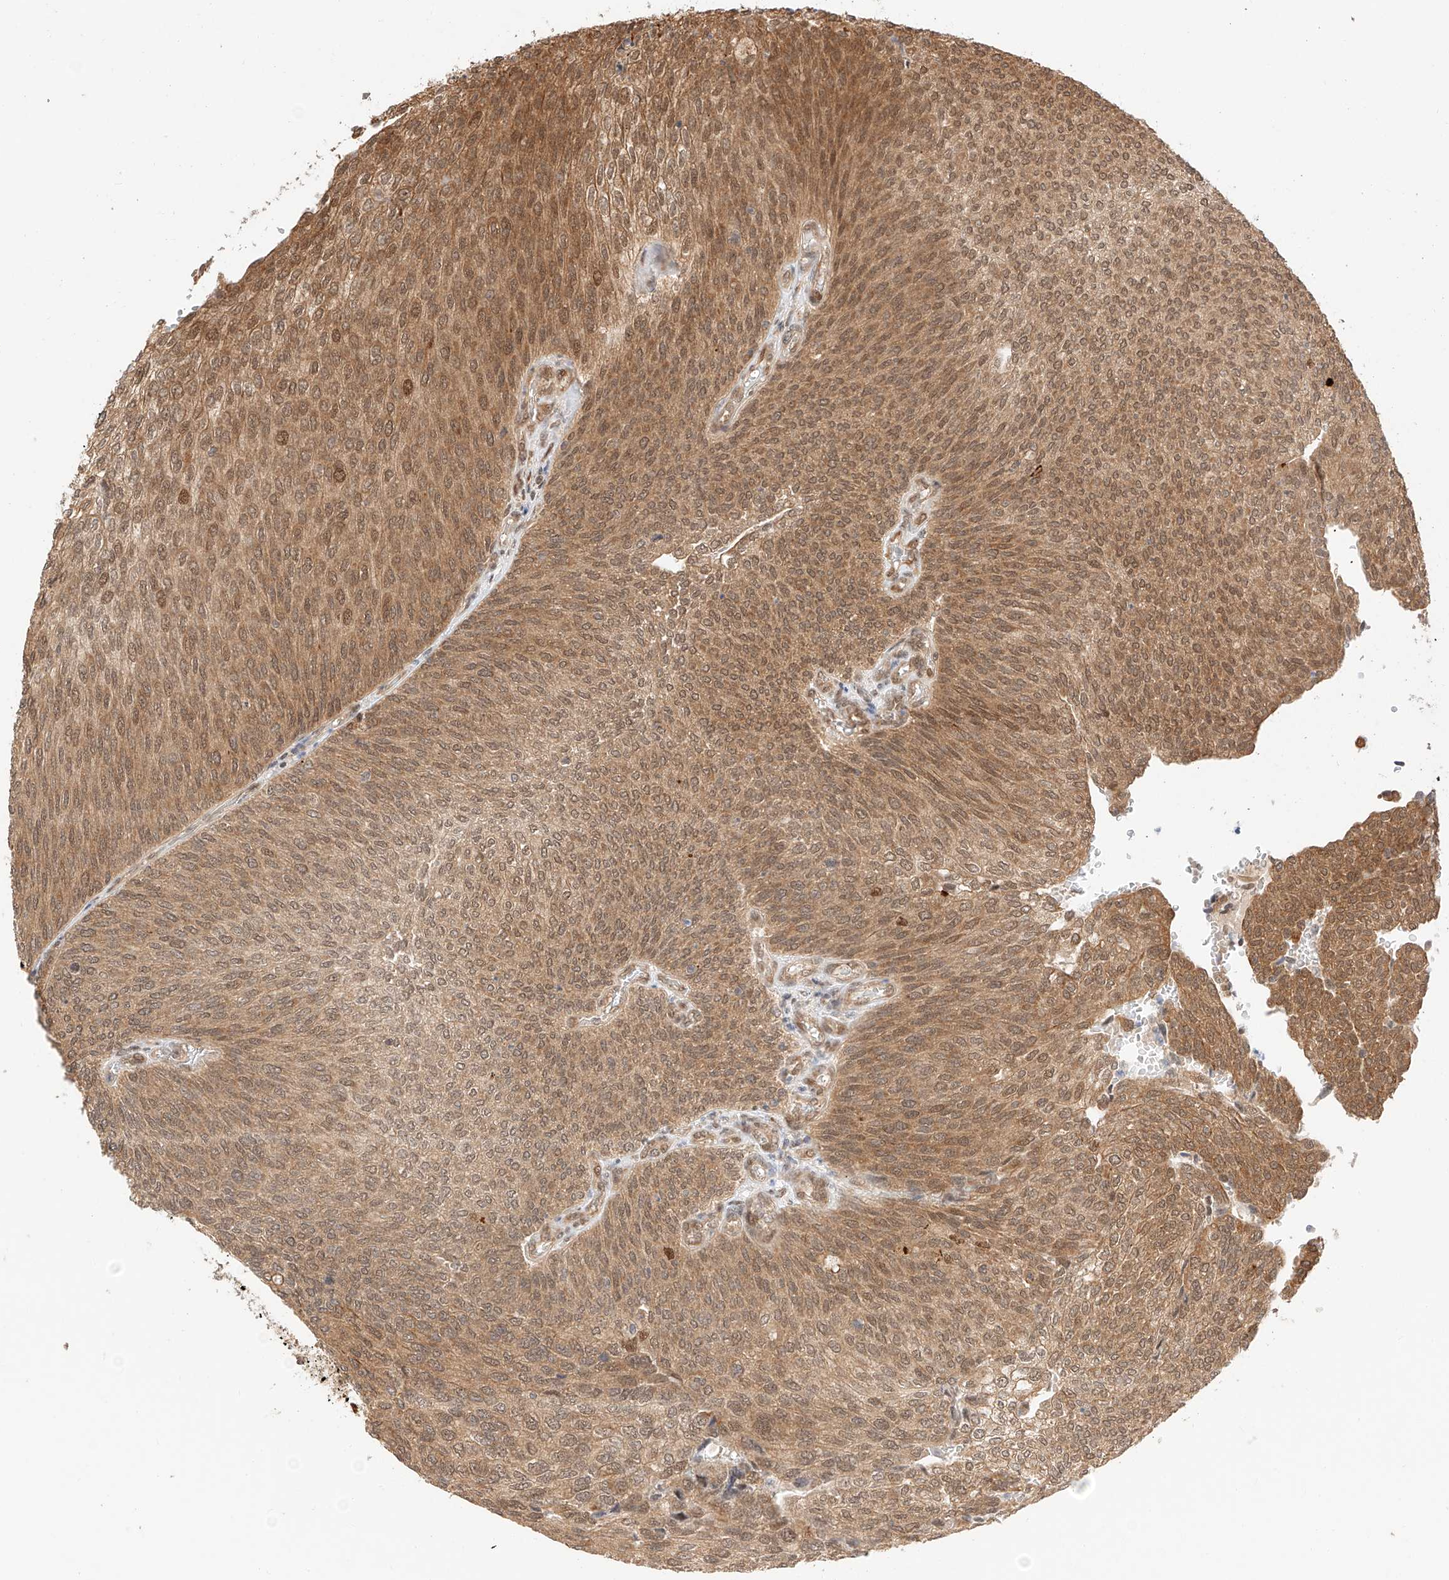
{"staining": {"intensity": "moderate", "quantity": ">75%", "location": "cytoplasmic/membranous,nuclear"}, "tissue": "urothelial cancer", "cell_type": "Tumor cells", "image_type": "cancer", "snomed": [{"axis": "morphology", "description": "Urothelial carcinoma, Low grade"}, {"axis": "topography", "description": "Urinary bladder"}], "caption": "Immunohistochemistry micrograph of human urothelial cancer stained for a protein (brown), which reveals medium levels of moderate cytoplasmic/membranous and nuclear staining in about >75% of tumor cells.", "gene": "EIF4H", "patient": {"sex": "female", "age": 79}}